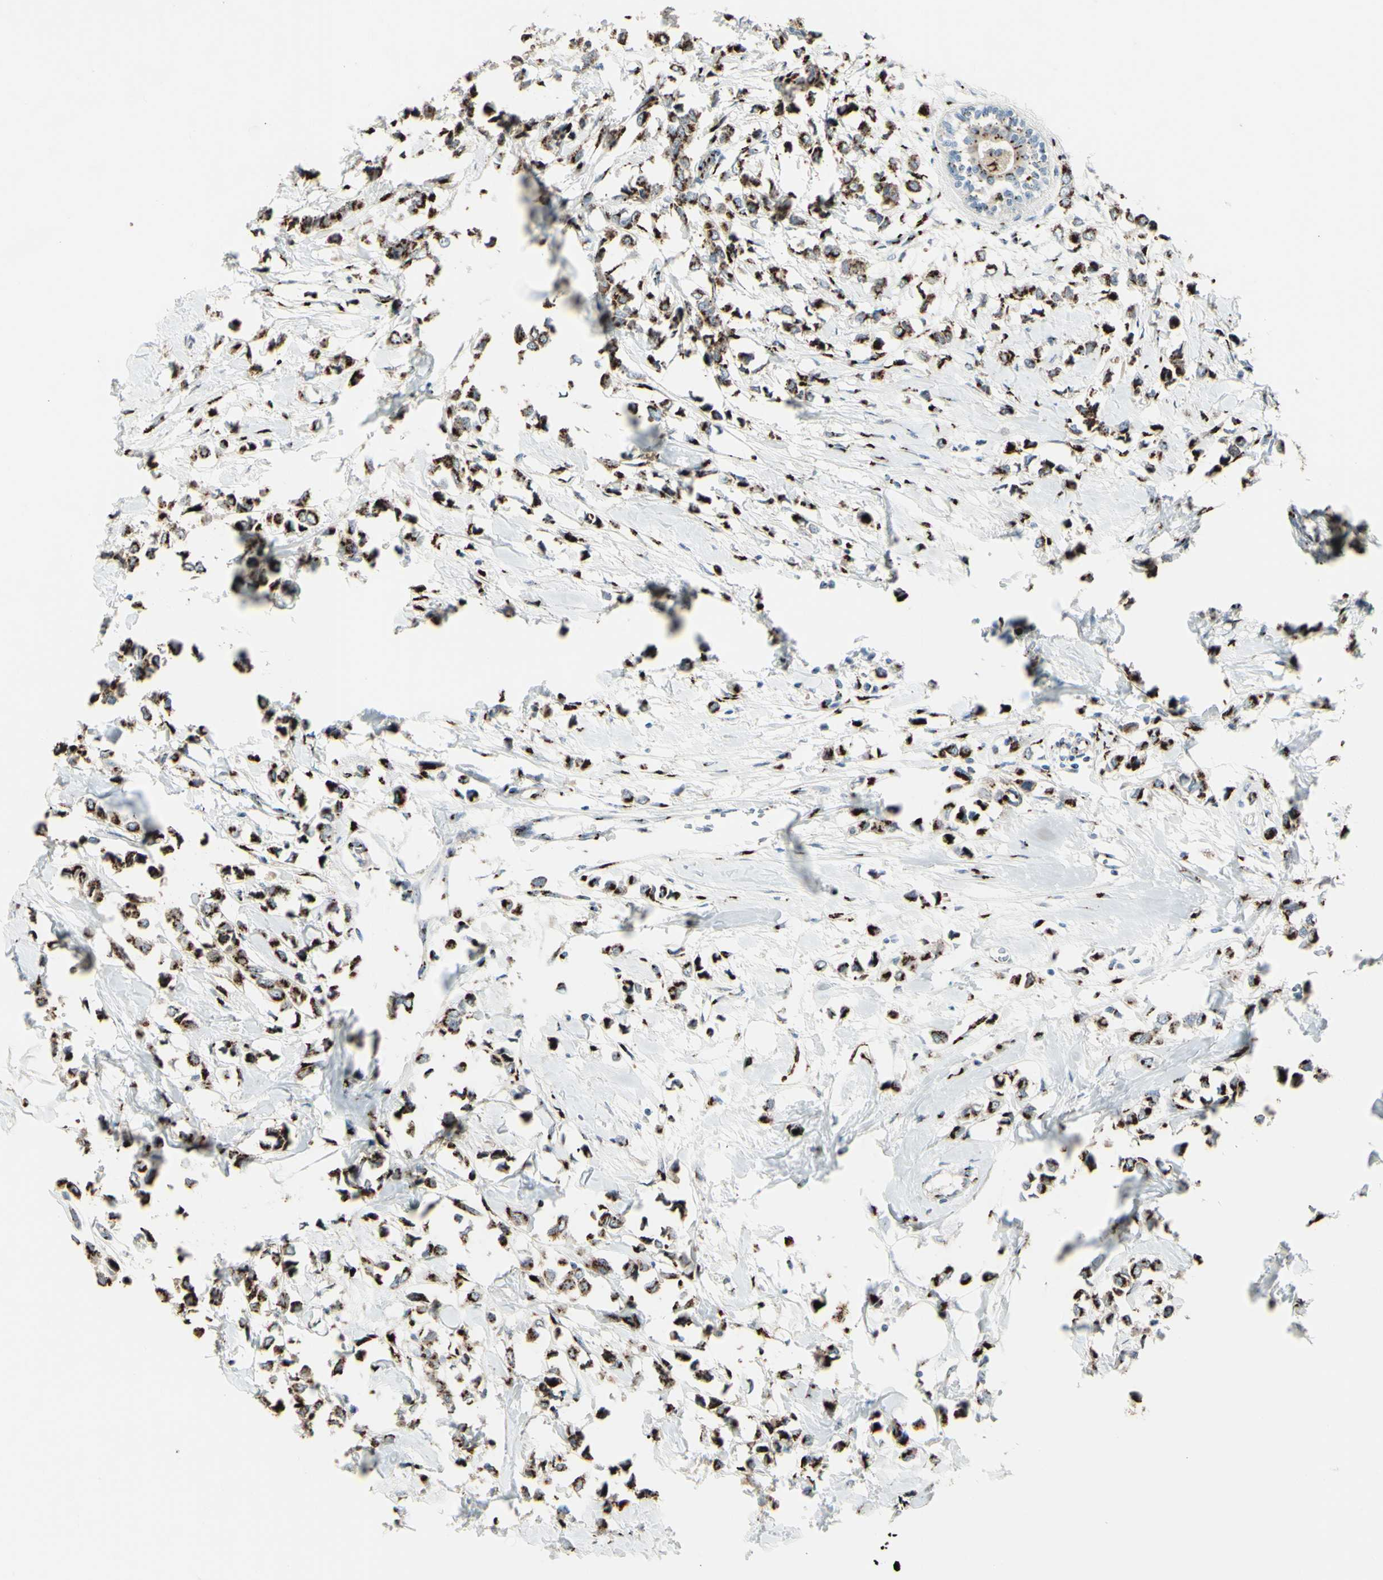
{"staining": {"intensity": "moderate", "quantity": ">75%", "location": "cytoplasmic/membranous"}, "tissue": "breast cancer", "cell_type": "Tumor cells", "image_type": "cancer", "snomed": [{"axis": "morphology", "description": "Lobular carcinoma"}, {"axis": "topography", "description": "Breast"}], "caption": "Breast cancer (lobular carcinoma) stained with a protein marker shows moderate staining in tumor cells.", "gene": "BPNT2", "patient": {"sex": "female", "age": 51}}